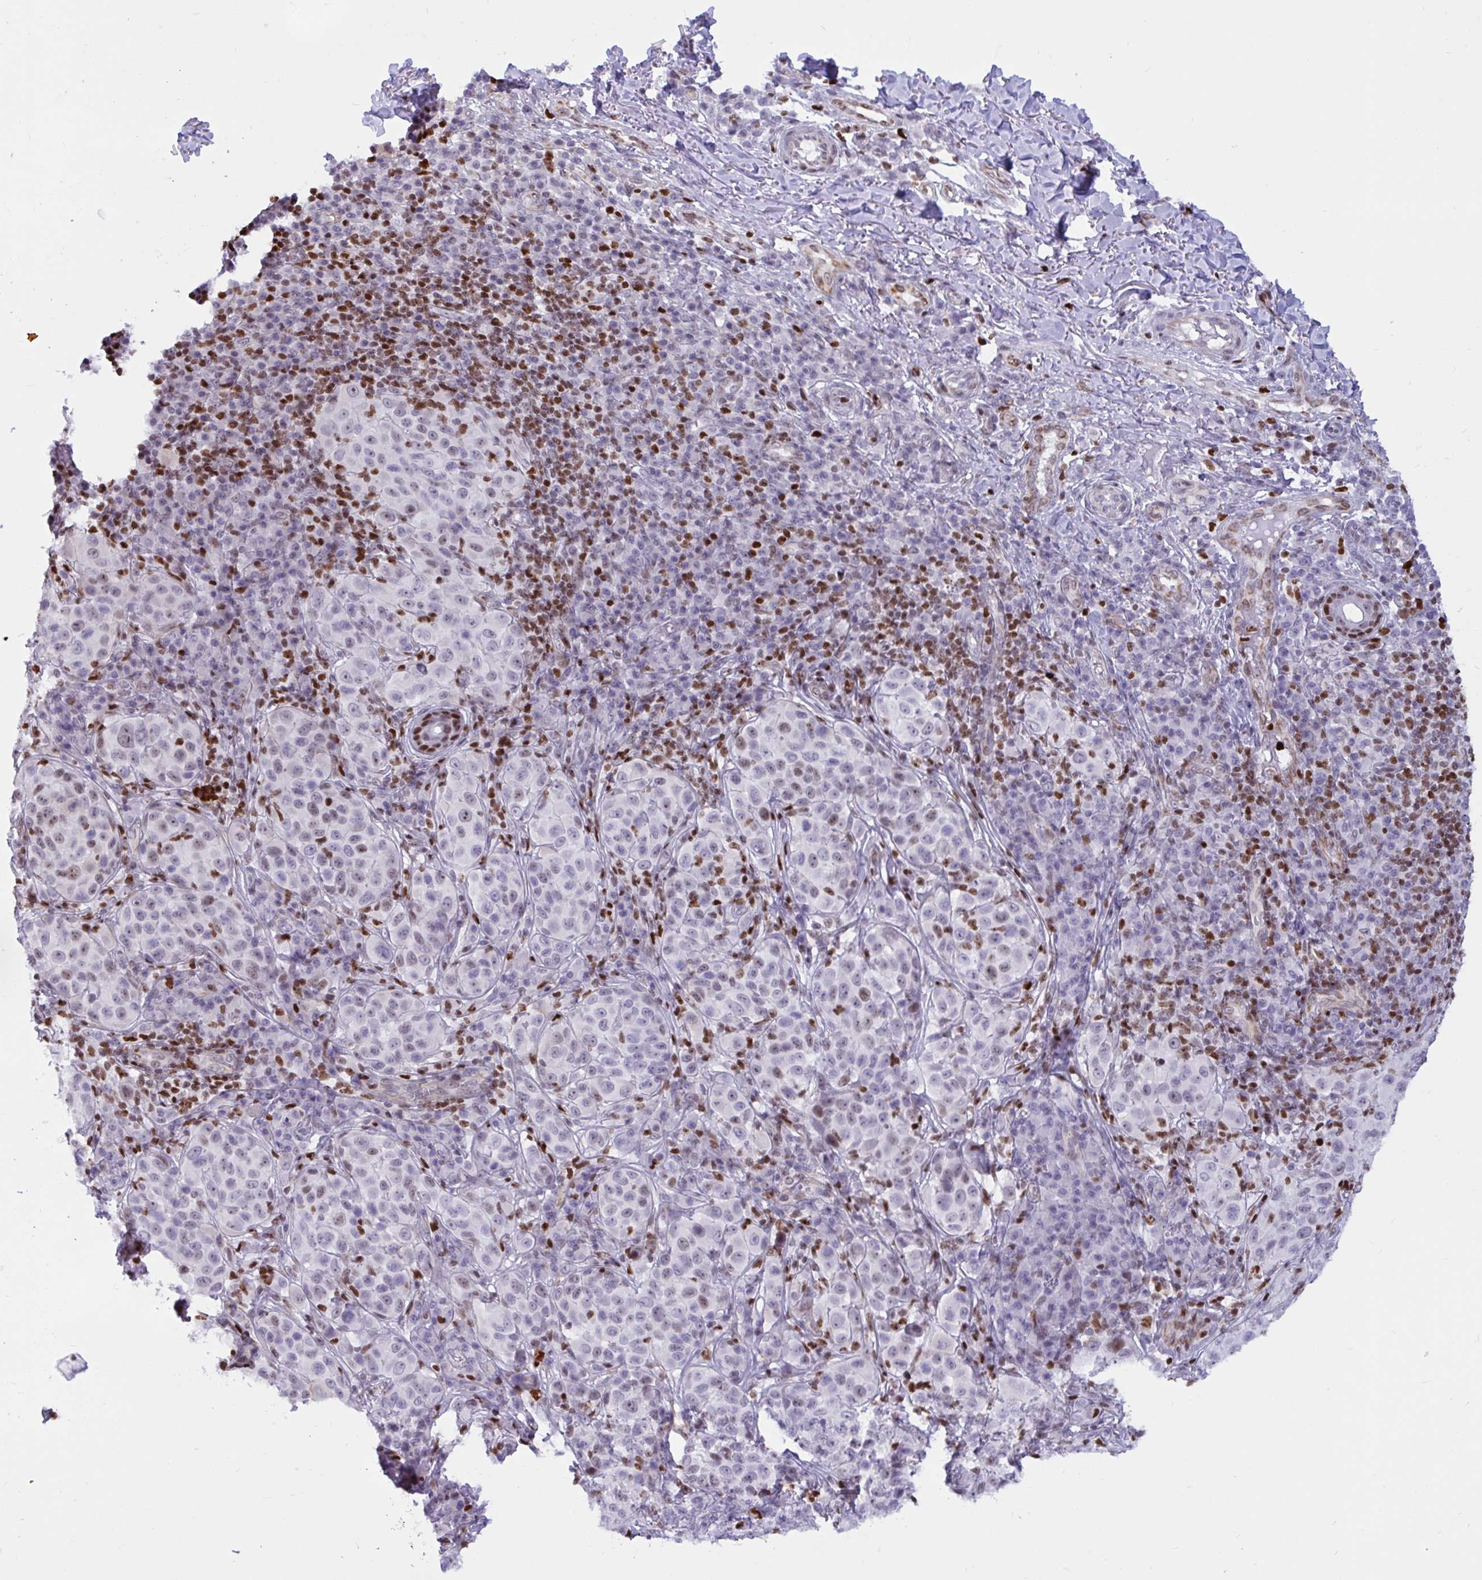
{"staining": {"intensity": "negative", "quantity": "none", "location": "none"}, "tissue": "melanoma", "cell_type": "Tumor cells", "image_type": "cancer", "snomed": [{"axis": "morphology", "description": "Malignant melanoma, NOS"}, {"axis": "topography", "description": "Skin"}], "caption": "A photomicrograph of human malignant melanoma is negative for staining in tumor cells. (DAB (3,3'-diaminobenzidine) IHC visualized using brightfield microscopy, high magnification).", "gene": "HMGB2", "patient": {"sex": "male", "age": 38}}